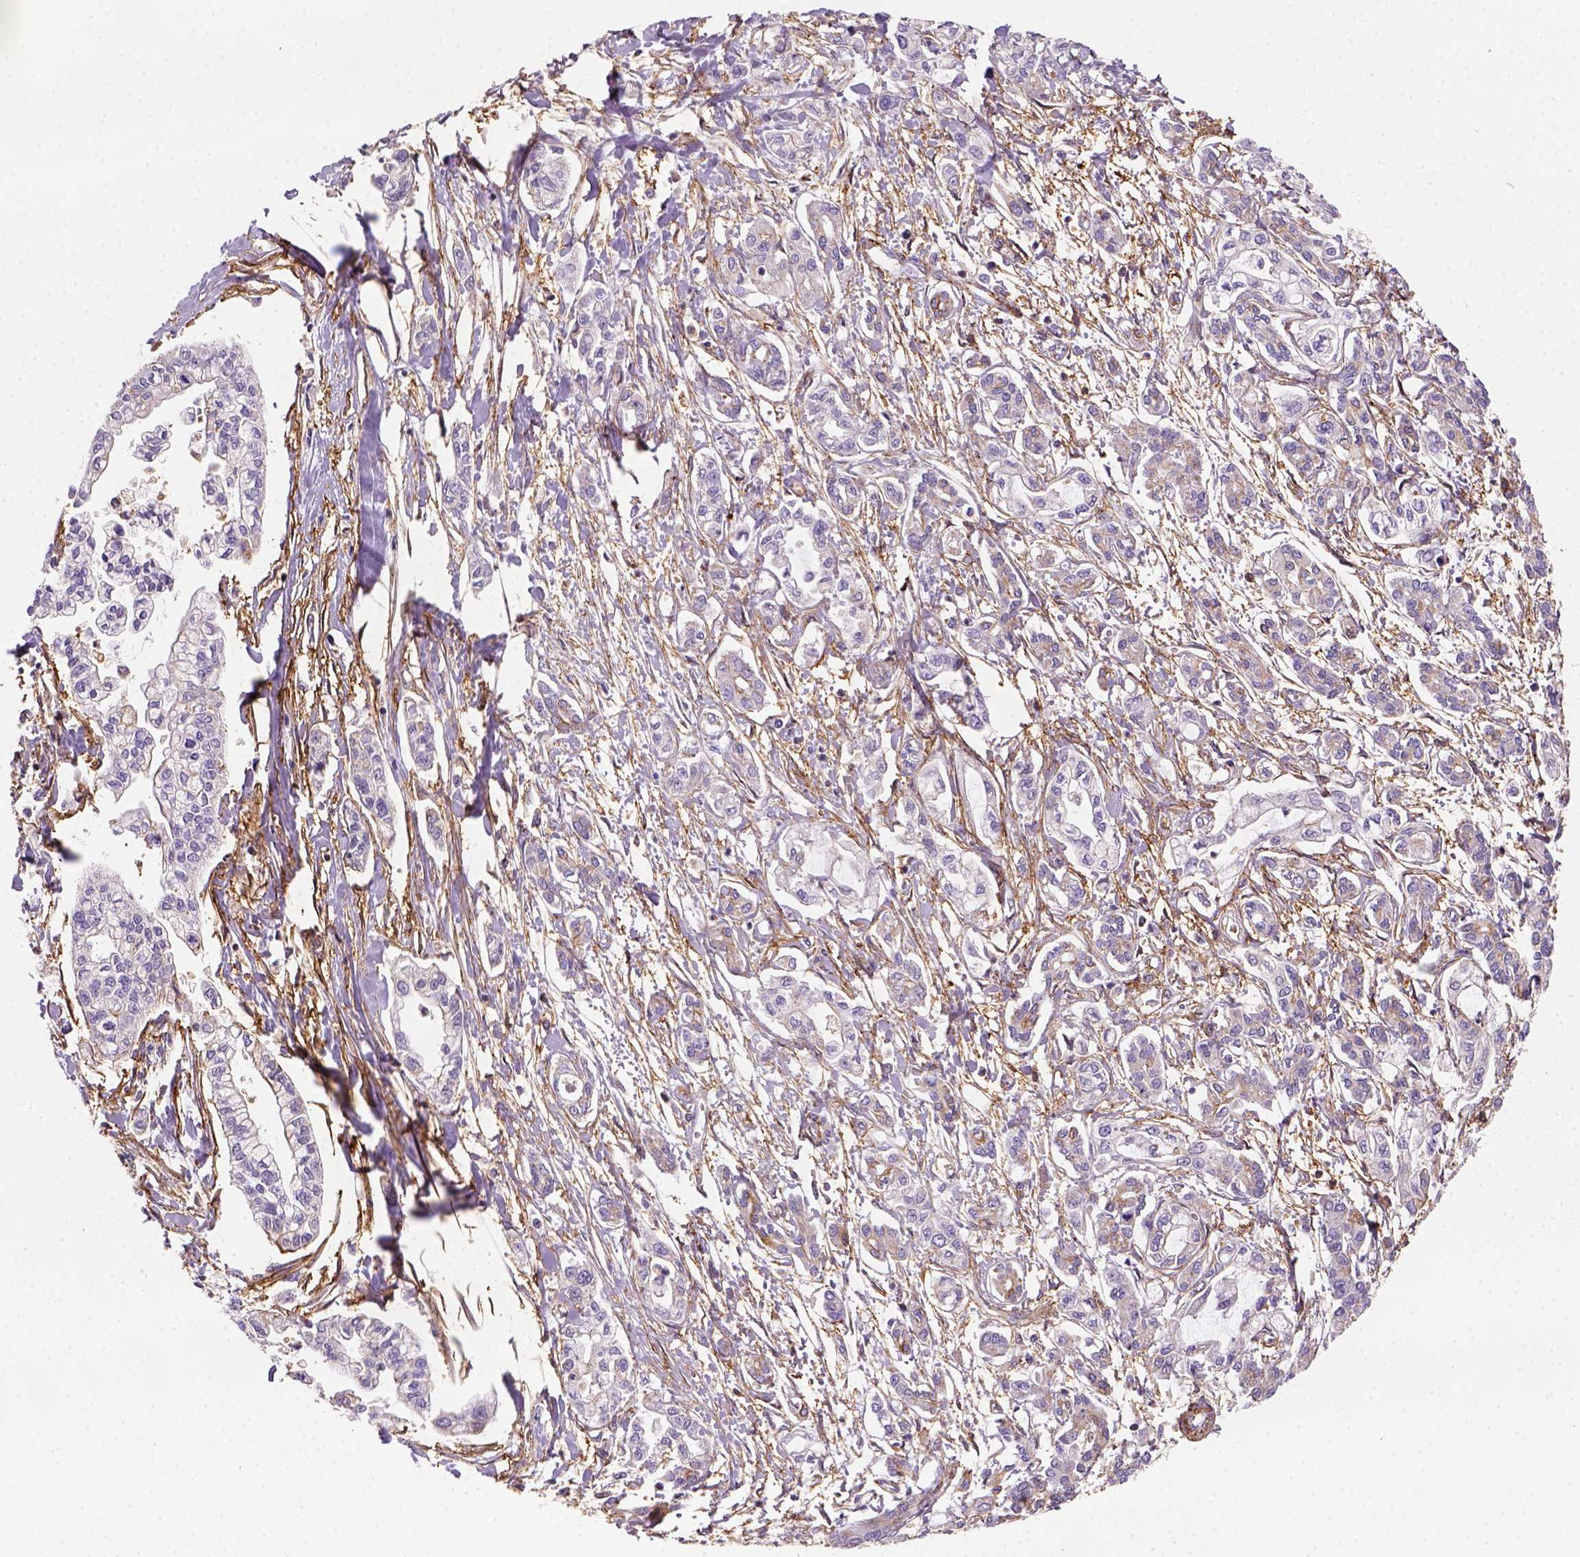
{"staining": {"intensity": "moderate", "quantity": "<25%", "location": "cytoplasmic/membranous"}, "tissue": "pancreatic cancer", "cell_type": "Tumor cells", "image_type": "cancer", "snomed": [{"axis": "morphology", "description": "Adenocarcinoma, NOS"}, {"axis": "topography", "description": "Pancreas"}], "caption": "Moderate cytoplasmic/membranous staining for a protein is identified in about <25% of tumor cells of pancreatic cancer using immunohistochemistry.", "gene": "GPRC5D", "patient": {"sex": "male", "age": 54}}